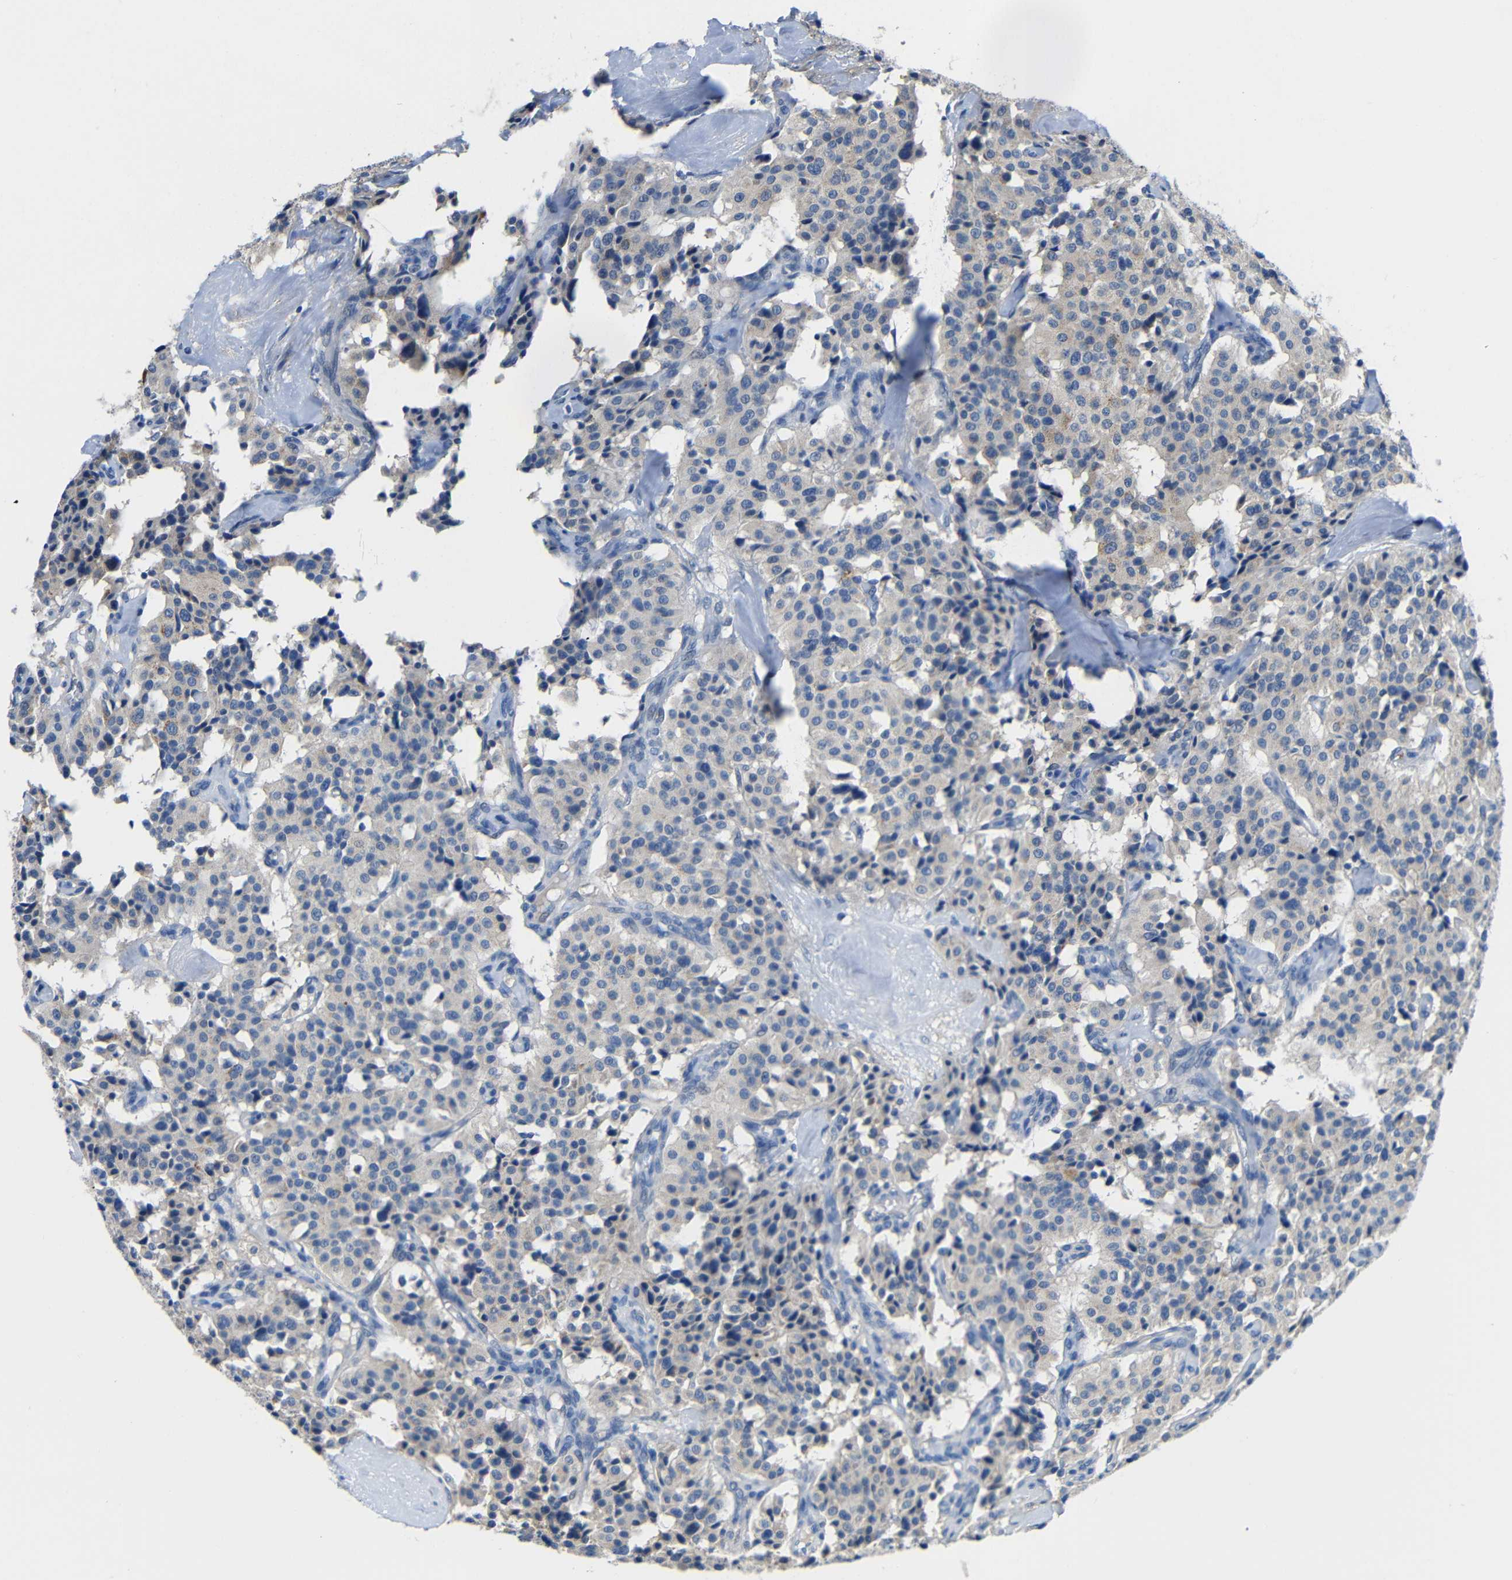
{"staining": {"intensity": "negative", "quantity": "none", "location": "none"}, "tissue": "carcinoid", "cell_type": "Tumor cells", "image_type": "cancer", "snomed": [{"axis": "morphology", "description": "Carcinoid, malignant, NOS"}, {"axis": "topography", "description": "Lung"}], "caption": "Photomicrograph shows no significant protein expression in tumor cells of carcinoid (malignant).", "gene": "NEGR1", "patient": {"sex": "male", "age": 30}}